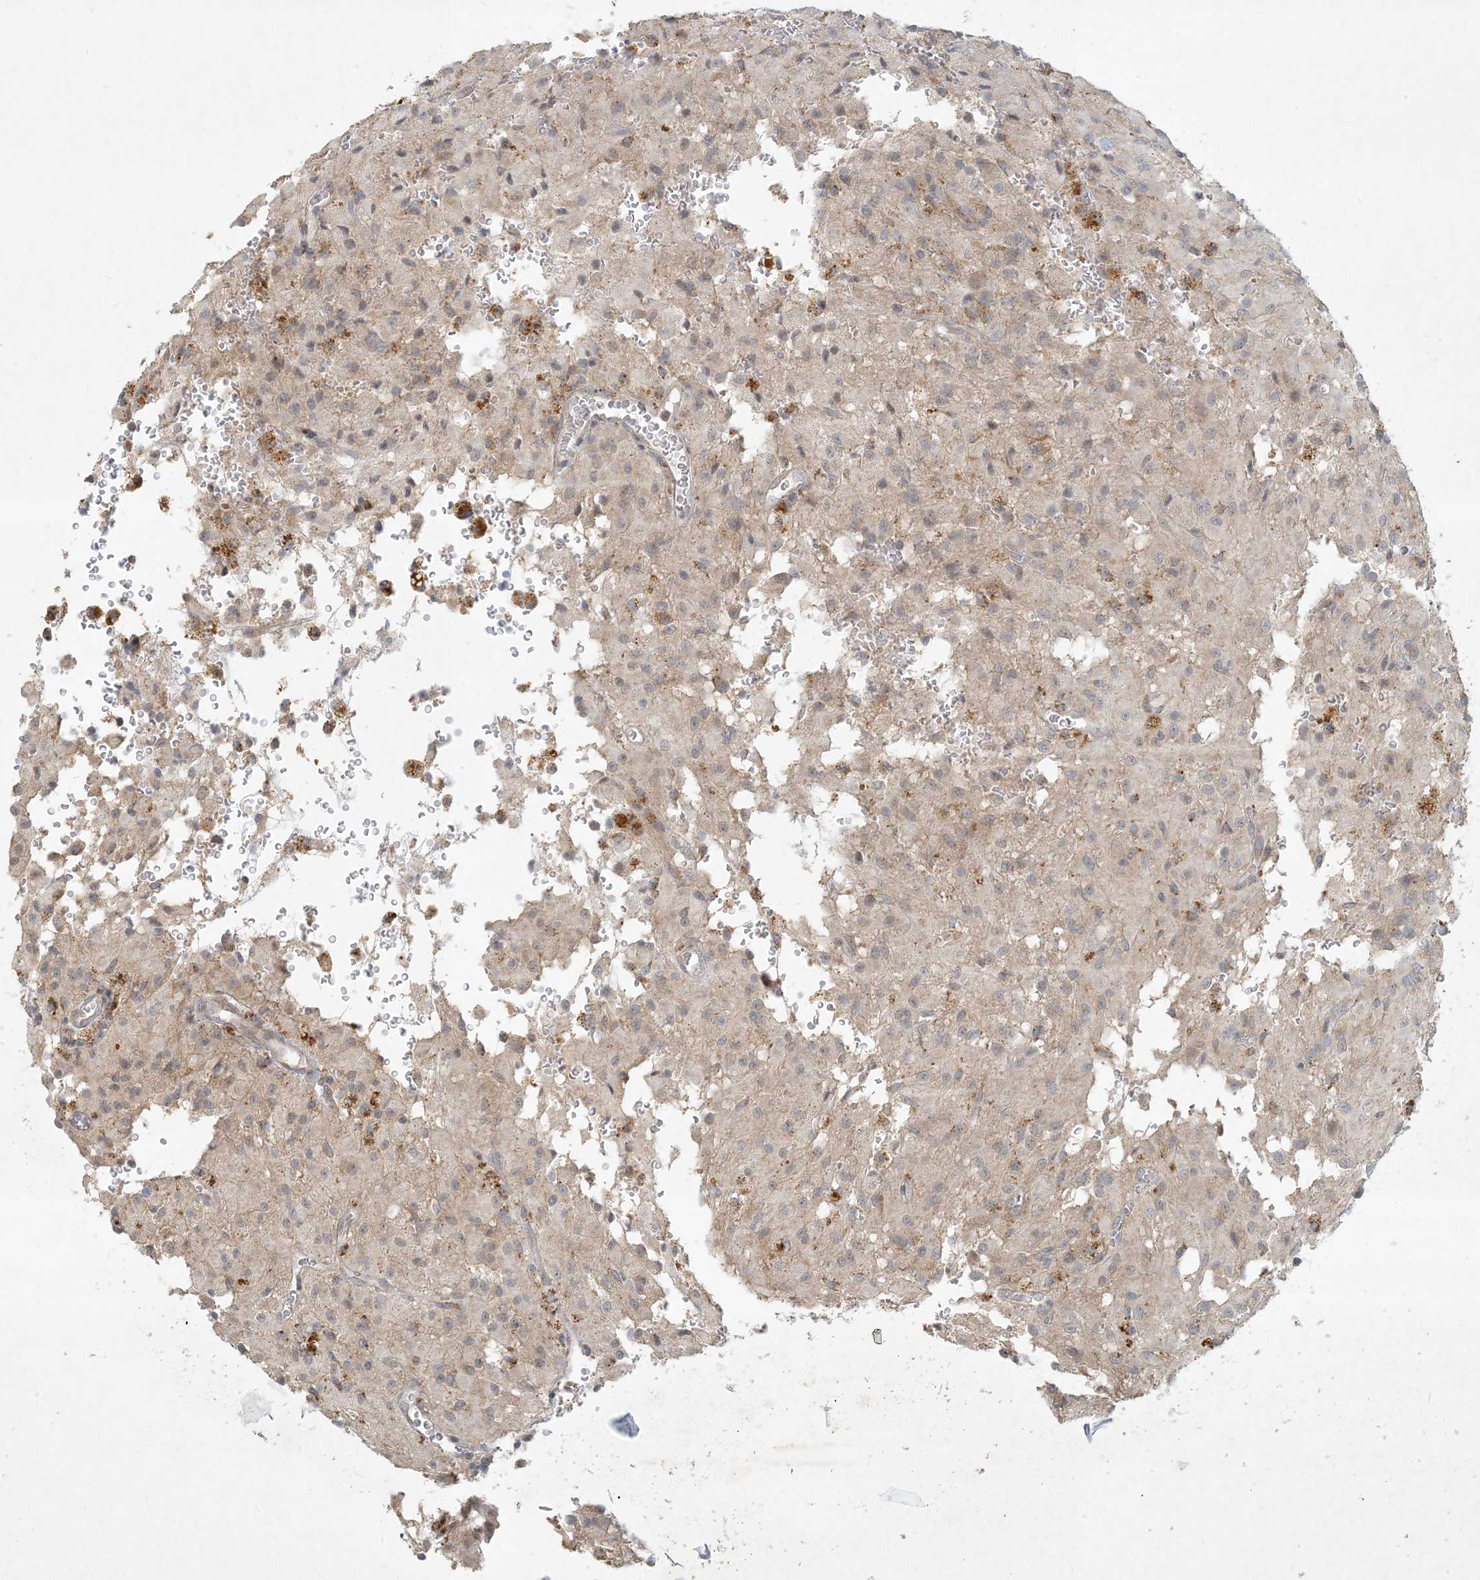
{"staining": {"intensity": "negative", "quantity": "none", "location": "none"}, "tissue": "glioma", "cell_type": "Tumor cells", "image_type": "cancer", "snomed": [{"axis": "morphology", "description": "Glioma, malignant, High grade"}, {"axis": "topography", "description": "Brain"}], "caption": "Human malignant high-grade glioma stained for a protein using immunohistochemistry displays no staining in tumor cells.", "gene": "BCORL1", "patient": {"sex": "female", "age": 59}}